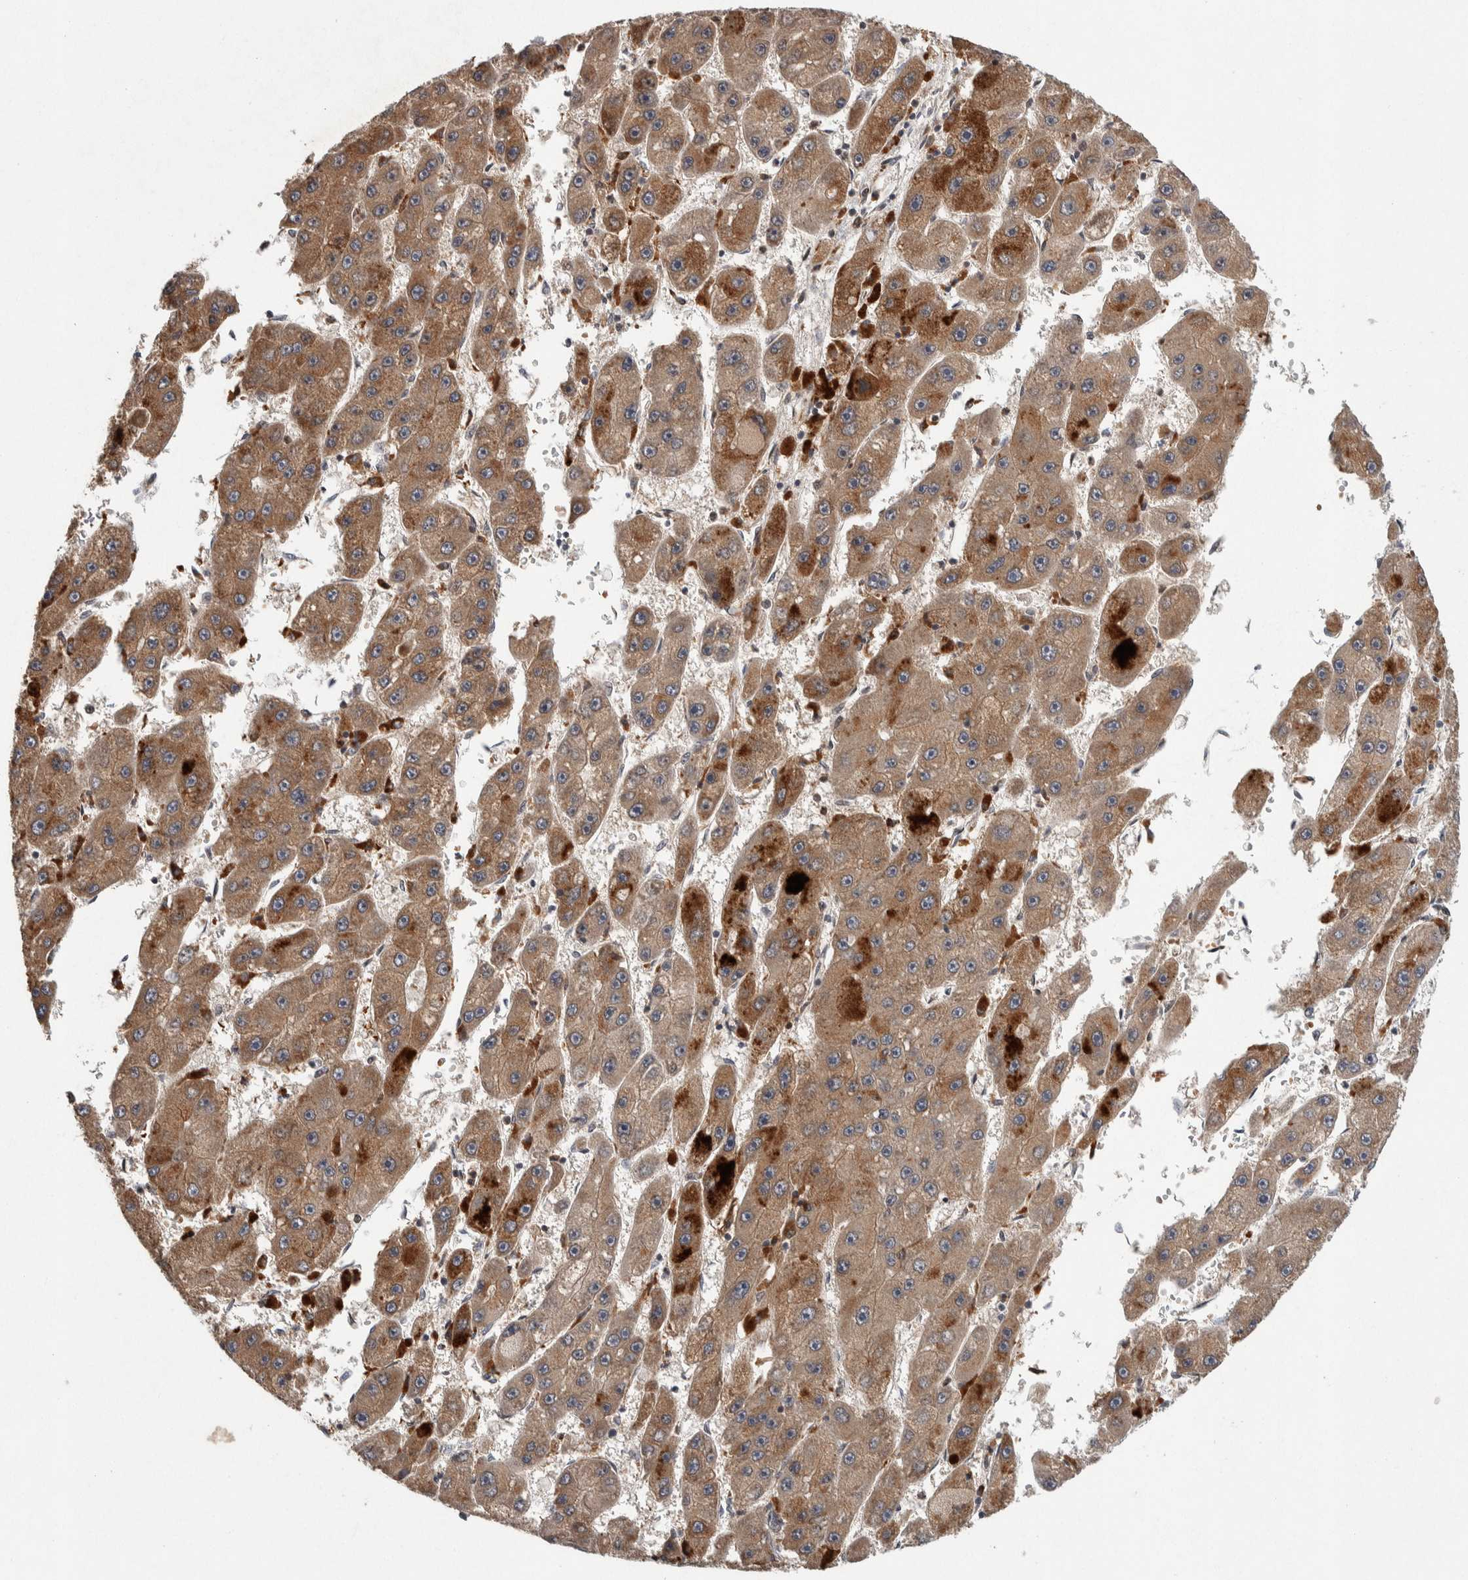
{"staining": {"intensity": "moderate", "quantity": ">75%", "location": "cytoplasmic/membranous"}, "tissue": "liver cancer", "cell_type": "Tumor cells", "image_type": "cancer", "snomed": [{"axis": "morphology", "description": "Carcinoma, Hepatocellular, NOS"}, {"axis": "topography", "description": "Liver"}], "caption": "Immunohistochemistry (DAB (3,3'-diaminobenzidine)) staining of human hepatocellular carcinoma (liver) exhibits moderate cytoplasmic/membranous protein staining in approximately >75% of tumor cells.", "gene": "KCNK1", "patient": {"sex": "female", "age": 61}}